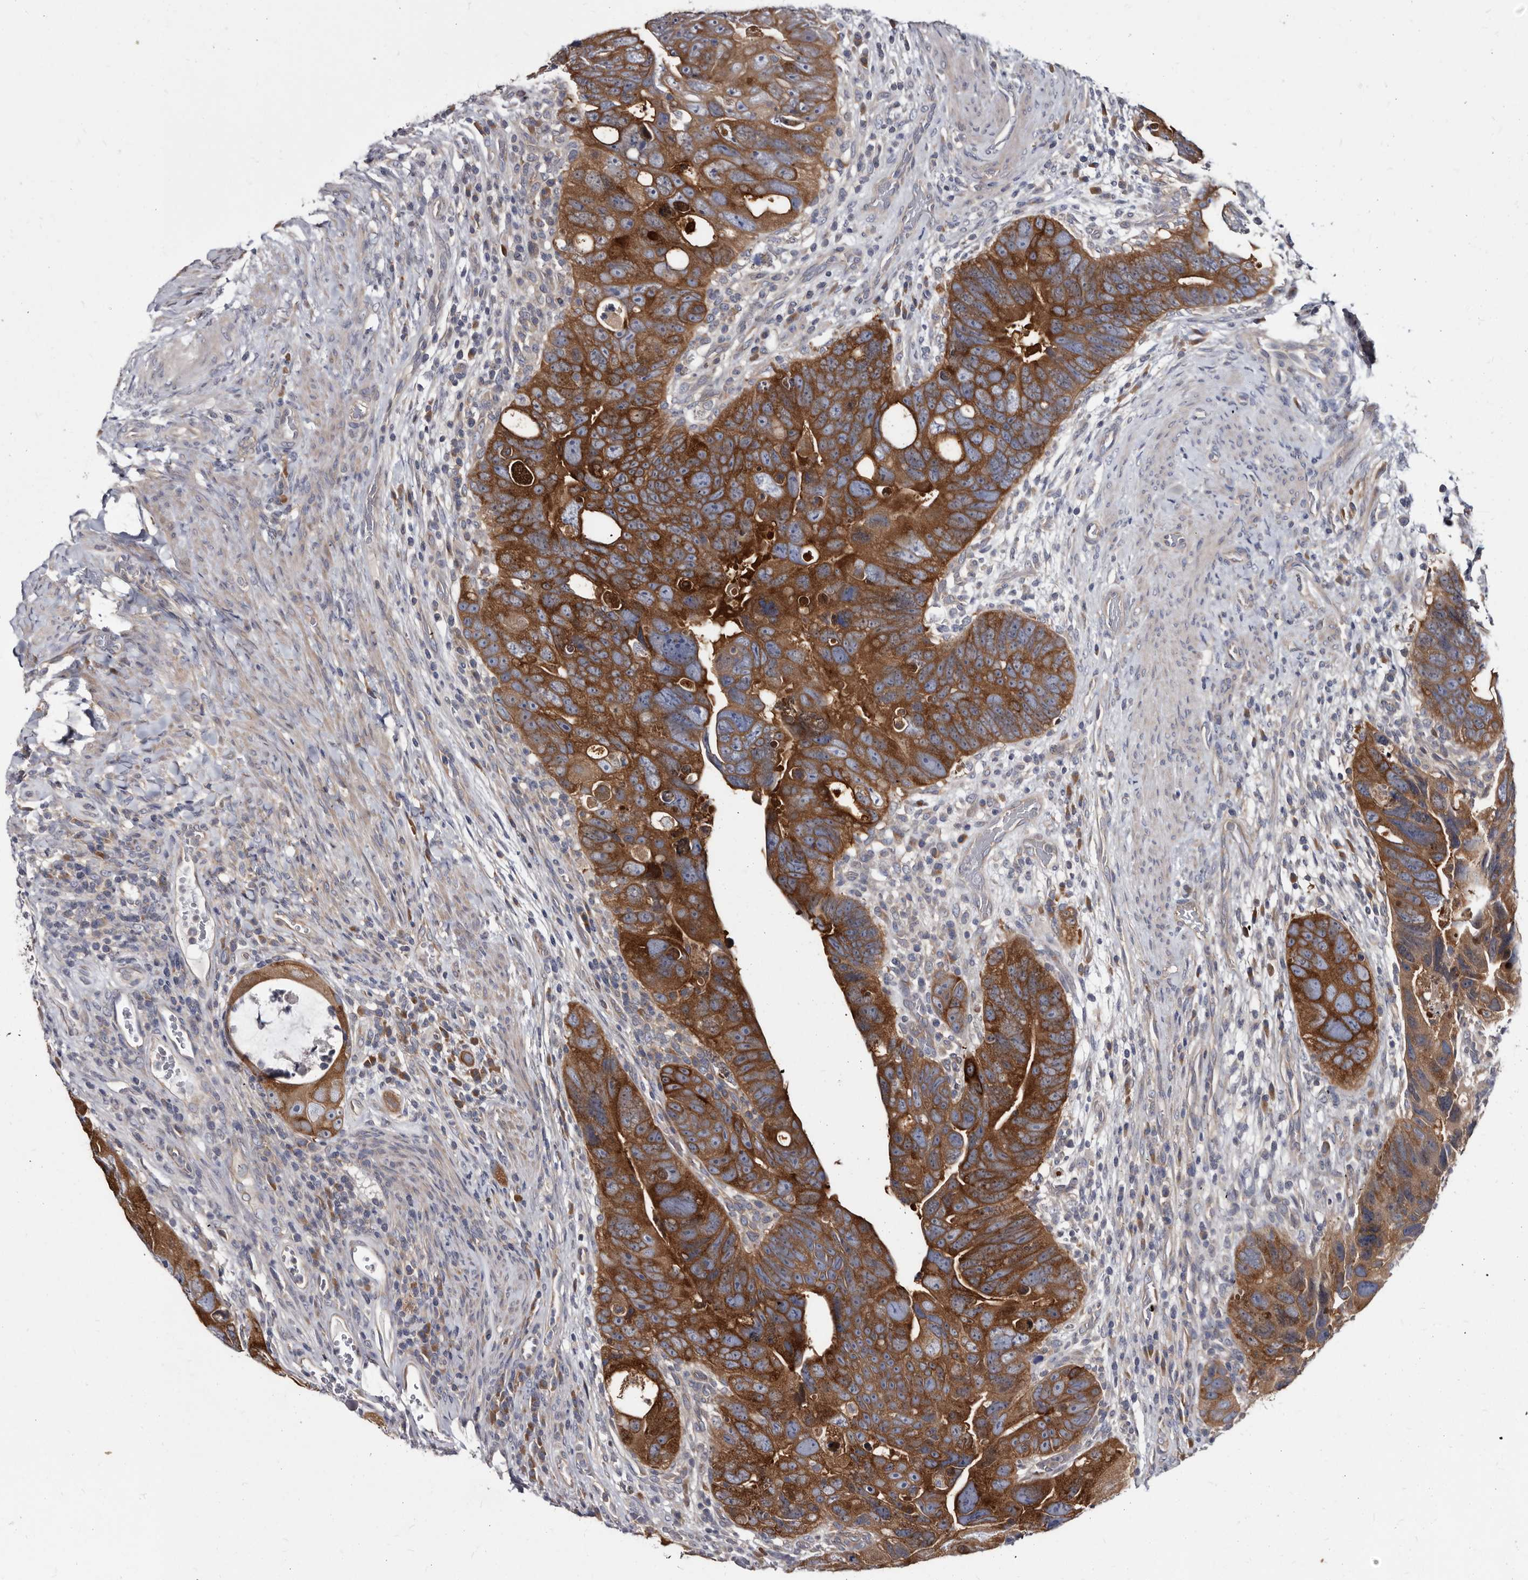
{"staining": {"intensity": "strong", "quantity": ">75%", "location": "cytoplasmic/membranous"}, "tissue": "colorectal cancer", "cell_type": "Tumor cells", "image_type": "cancer", "snomed": [{"axis": "morphology", "description": "Adenocarcinoma, NOS"}, {"axis": "topography", "description": "Rectum"}], "caption": "A high amount of strong cytoplasmic/membranous staining is identified in approximately >75% of tumor cells in colorectal cancer (adenocarcinoma) tissue.", "gene": "ABCF2", "patient": {"sex": "male", "age": 59}}